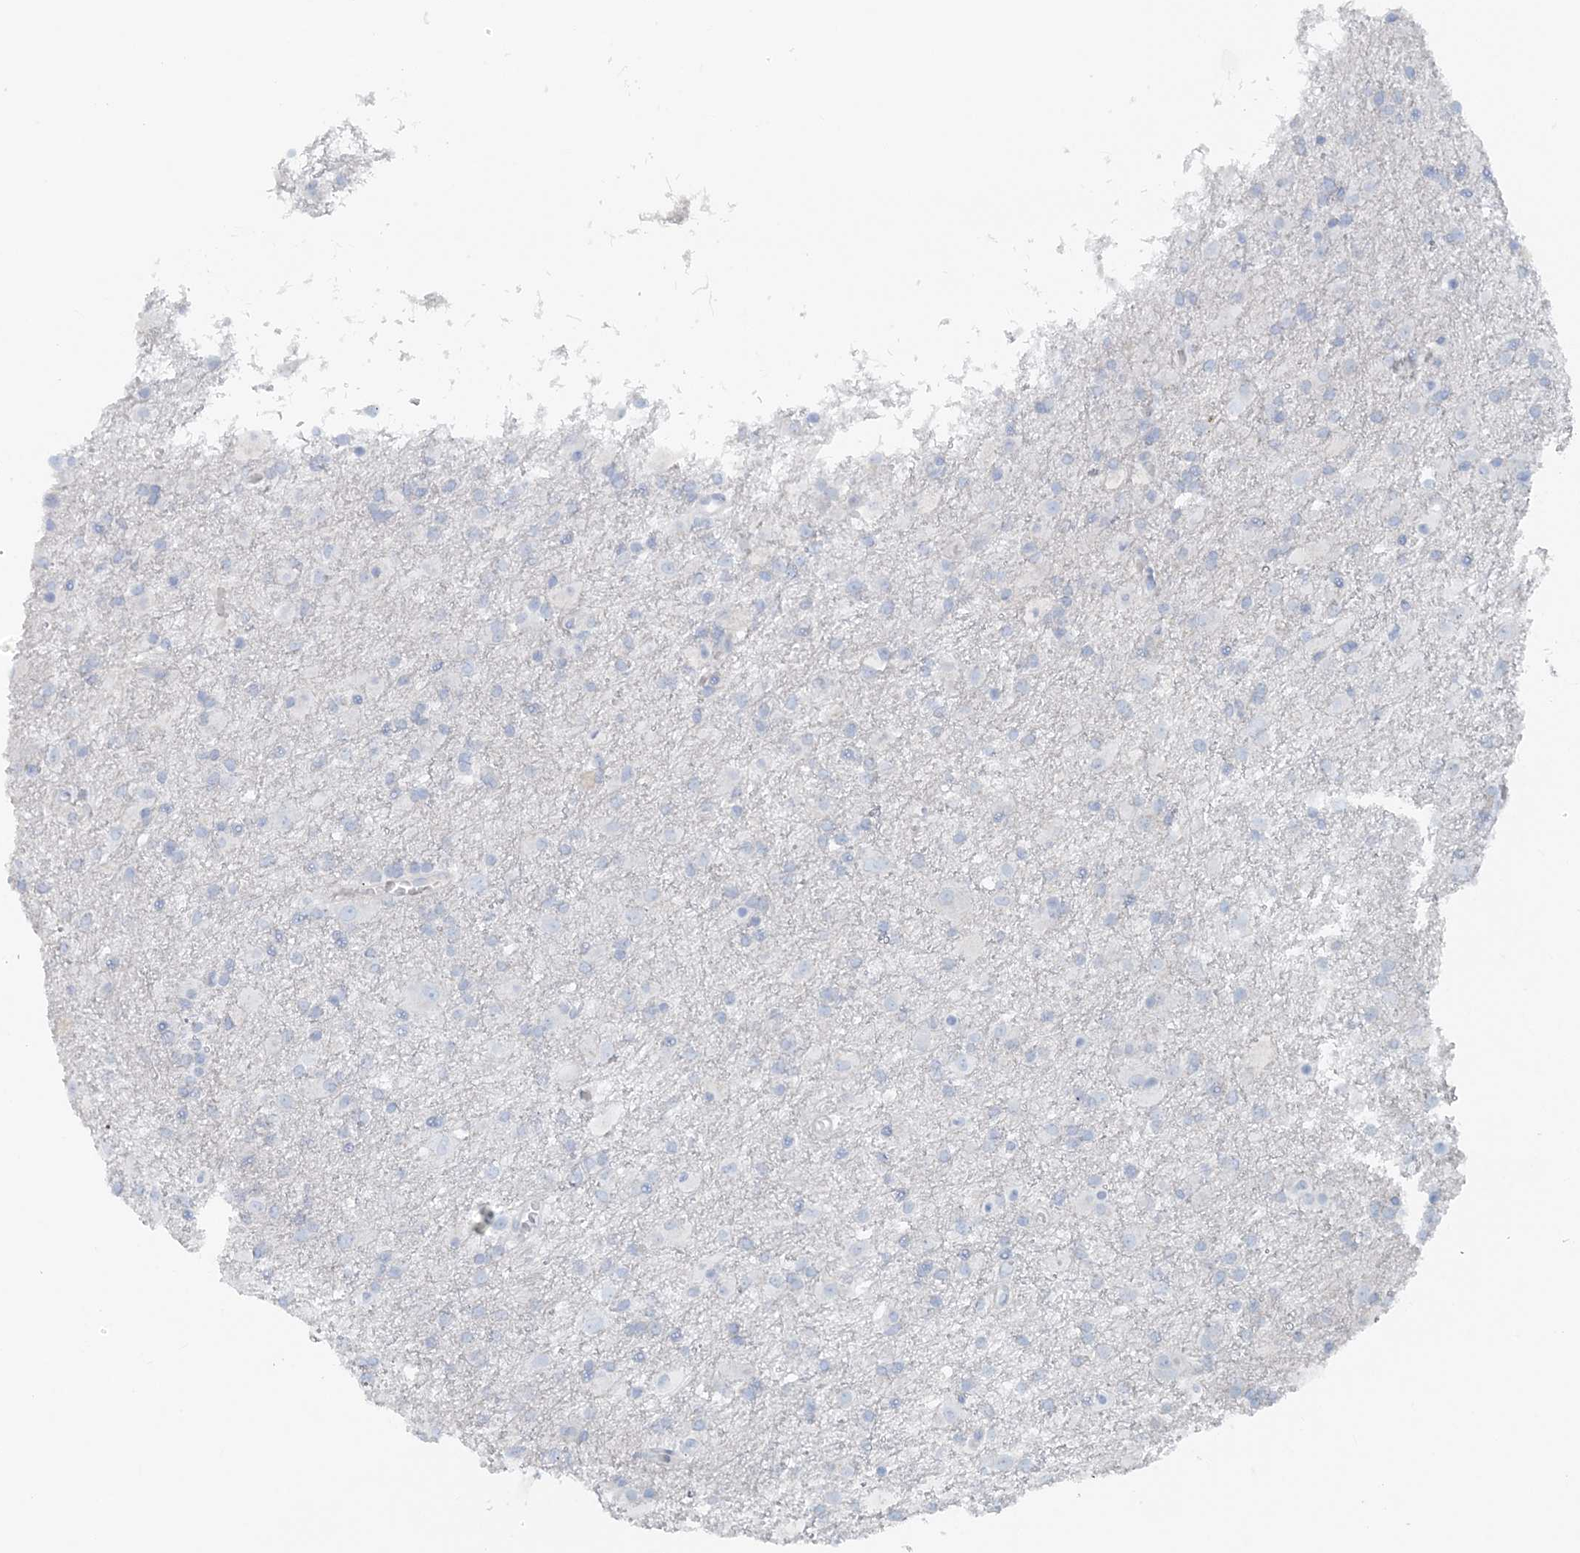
{"staining": {"intensity": "negative", "quantity": "none", "location": "none"}, "tissue": "glioma", "cell_type": "Tumor cells", "image_type": "cancer", "snomed": [{"axis": "morphology", "description": "Glioma, malignant, Low grade"}, {"axis": "topography", "description": "Brain"}], "caption": "The photomicrograph displays no staining of tumor cells in low-grade glioma (malignant).", "gene": "ATP11A", "patient": {"sex": "male", "age": 65}}